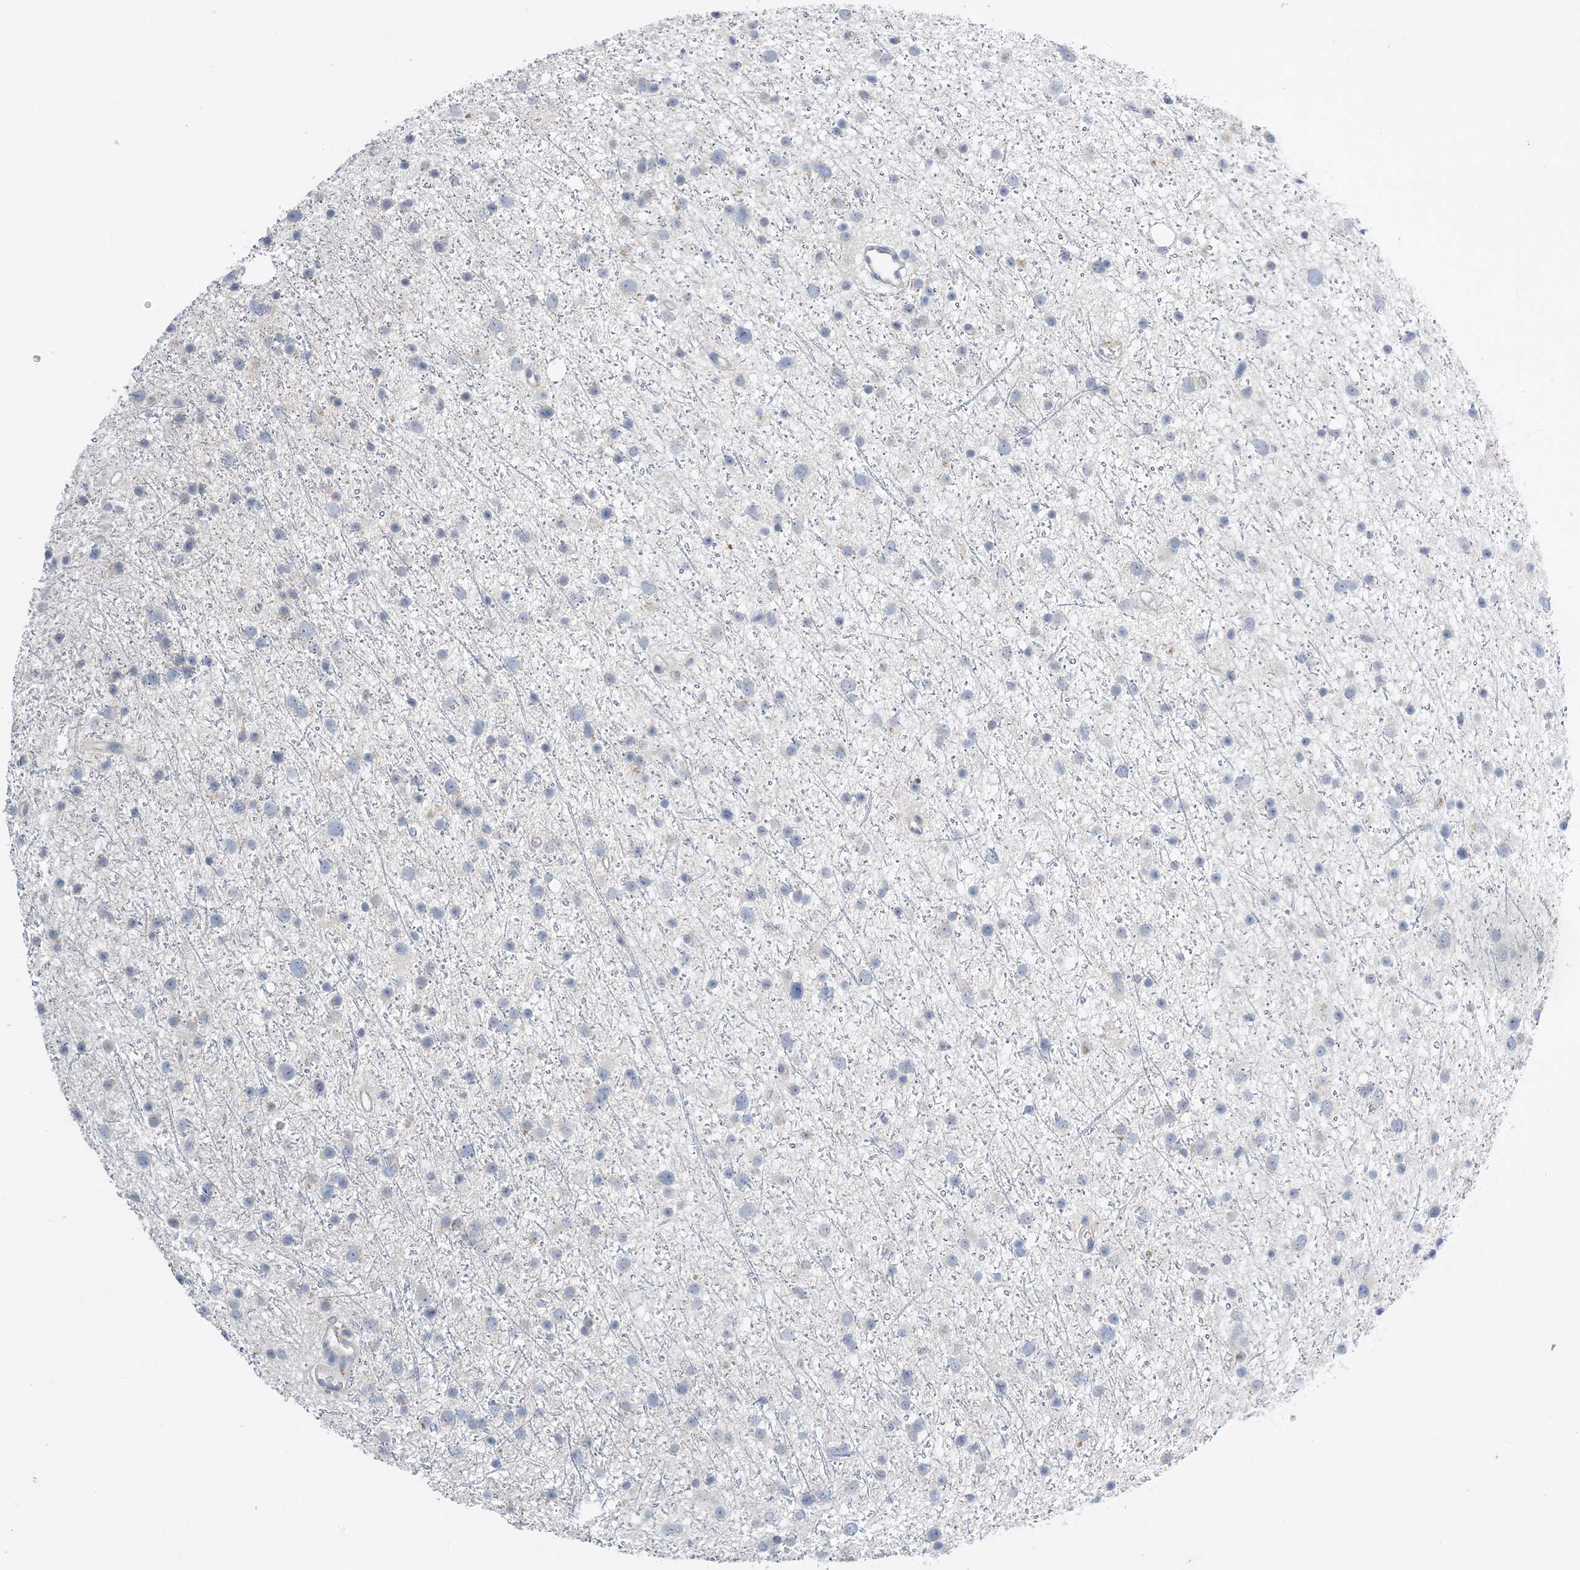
{"staining": {"intensity": "negative", "quantity": "none", "location": "none"}, "tissue": "glioma", "cell_type": "Tumor cells", "image_type": "cancer", "snomed": [{"axis": "morphology", "description": "Glioma, malignant, Low grade"}, {"axis": "topography", "description": "Cerebral cortex"}], "caption": "Tumor cells show no significant protein positivity in glioma. (DAB (3,3'-diaminobenzidine) immunohistochemistry (IHC) visualized using brightfield microscopy, high magnification).", "gene": "KPRP", "patient": {"sex": "female", "age": 39}}